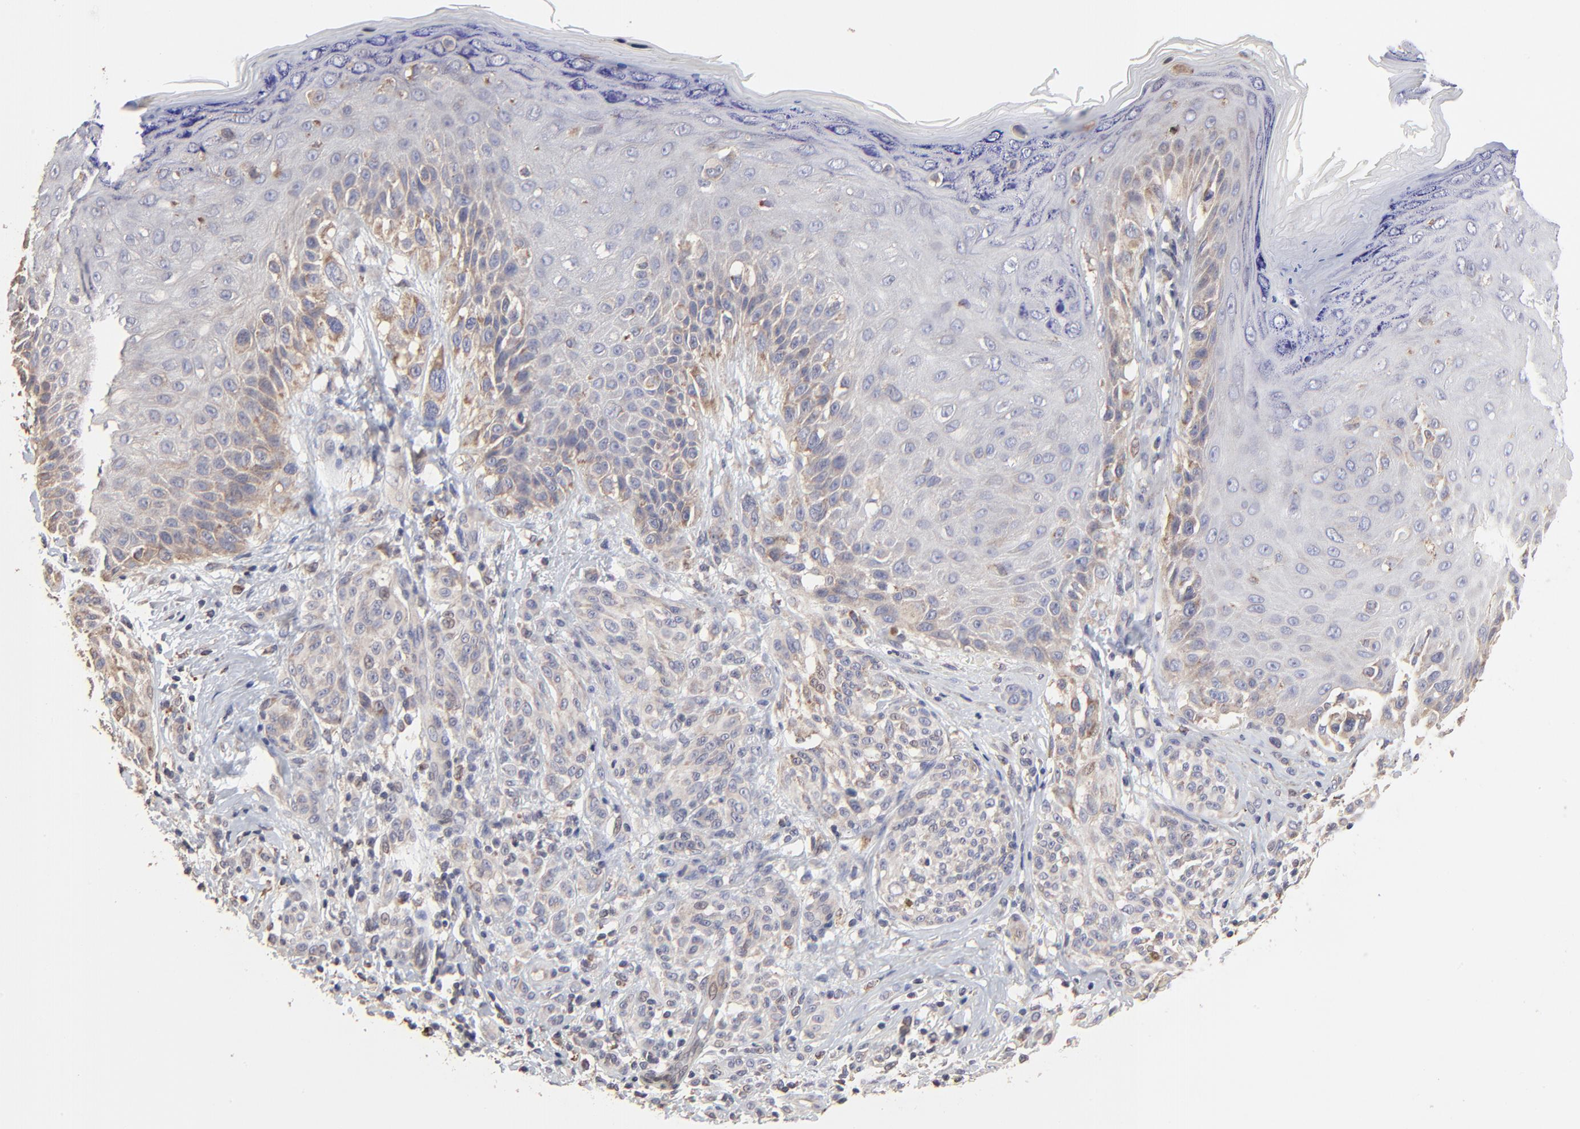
{"staining": {"intensity": "weak", "quantity": "25%-75%", "location": "cytoplasmic/membranous"}, "tissue": "melanoma", "cell_type": "Tumor cells", "image_type": "cancer", "snomed": [{"axis": "morphology", "description": "Malignant melanoma, NOS"}, {"axis": "topography", "description": "Skin"}], "caption": "Immunohistochemical staining of malignant melanoma reveals low levels of weak cytoplasmic/membranous protein expression in approximately 25%-75% of tumor cells. Using DAB (3,3'-diaminobenzidine) (brown) and hematoxylin (blue) stains, captured at high magnification using brightfield microscopy.", "gene": "ELP2", "patient": {"sex": "male", "age": 57}}